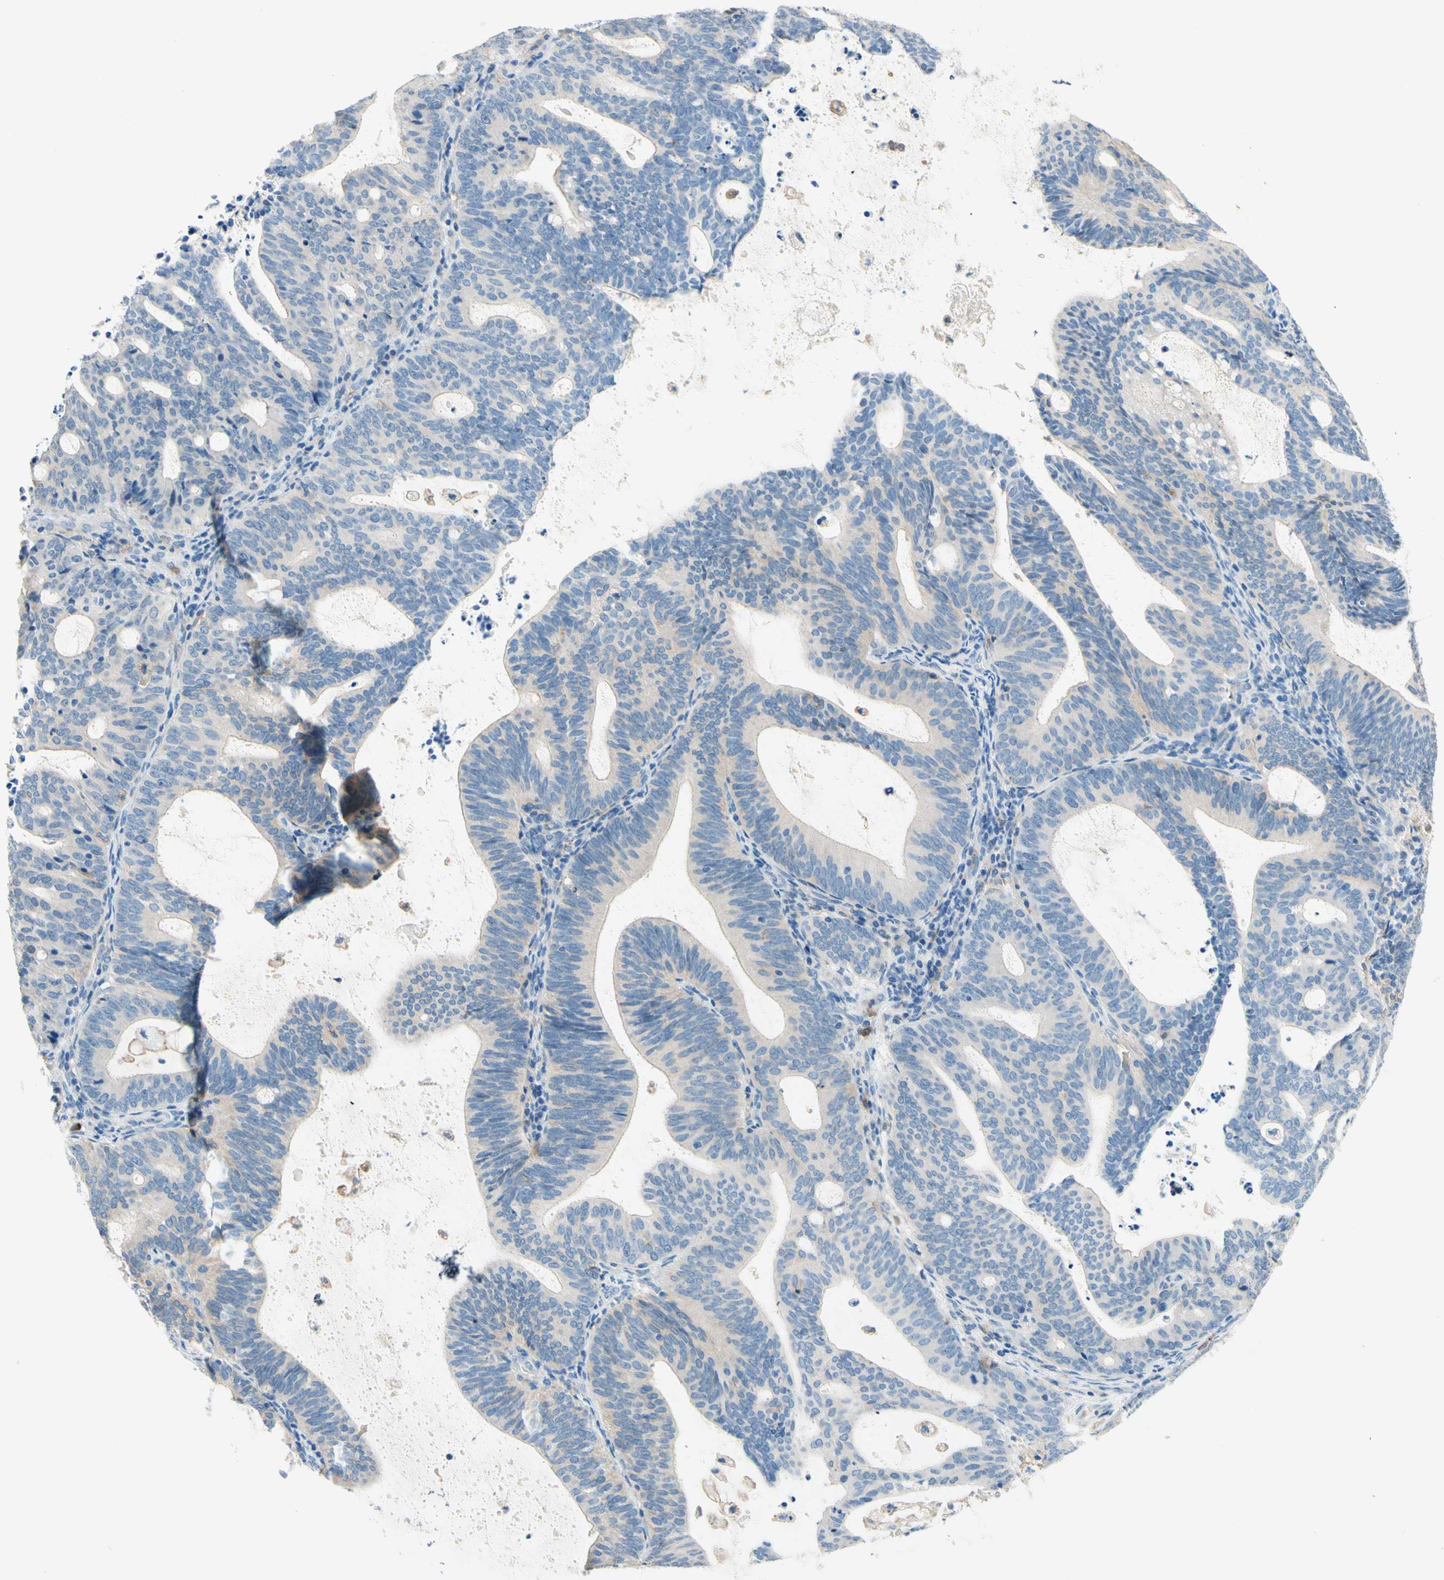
{"staining": {"intensity": "negative", "quantity": "none", "location": "none"}, "tissue": "endometrial cancer", "cell_type": "Tumor cells", "image_type": "cancer", "snomed": [{"axis": "morphology", "description": "Adenocarcinoma, NOS"}, {"axis": "topography", "description": "Uterus"}], "caption": "Immunohistochemistry (IHC) histopathology image of endometrial cancer stained for a protein (brown), which reveals no staining in tumor cells.", "gene": "SIGLEC9", "patient": {"sex": "female", "age": 83}}